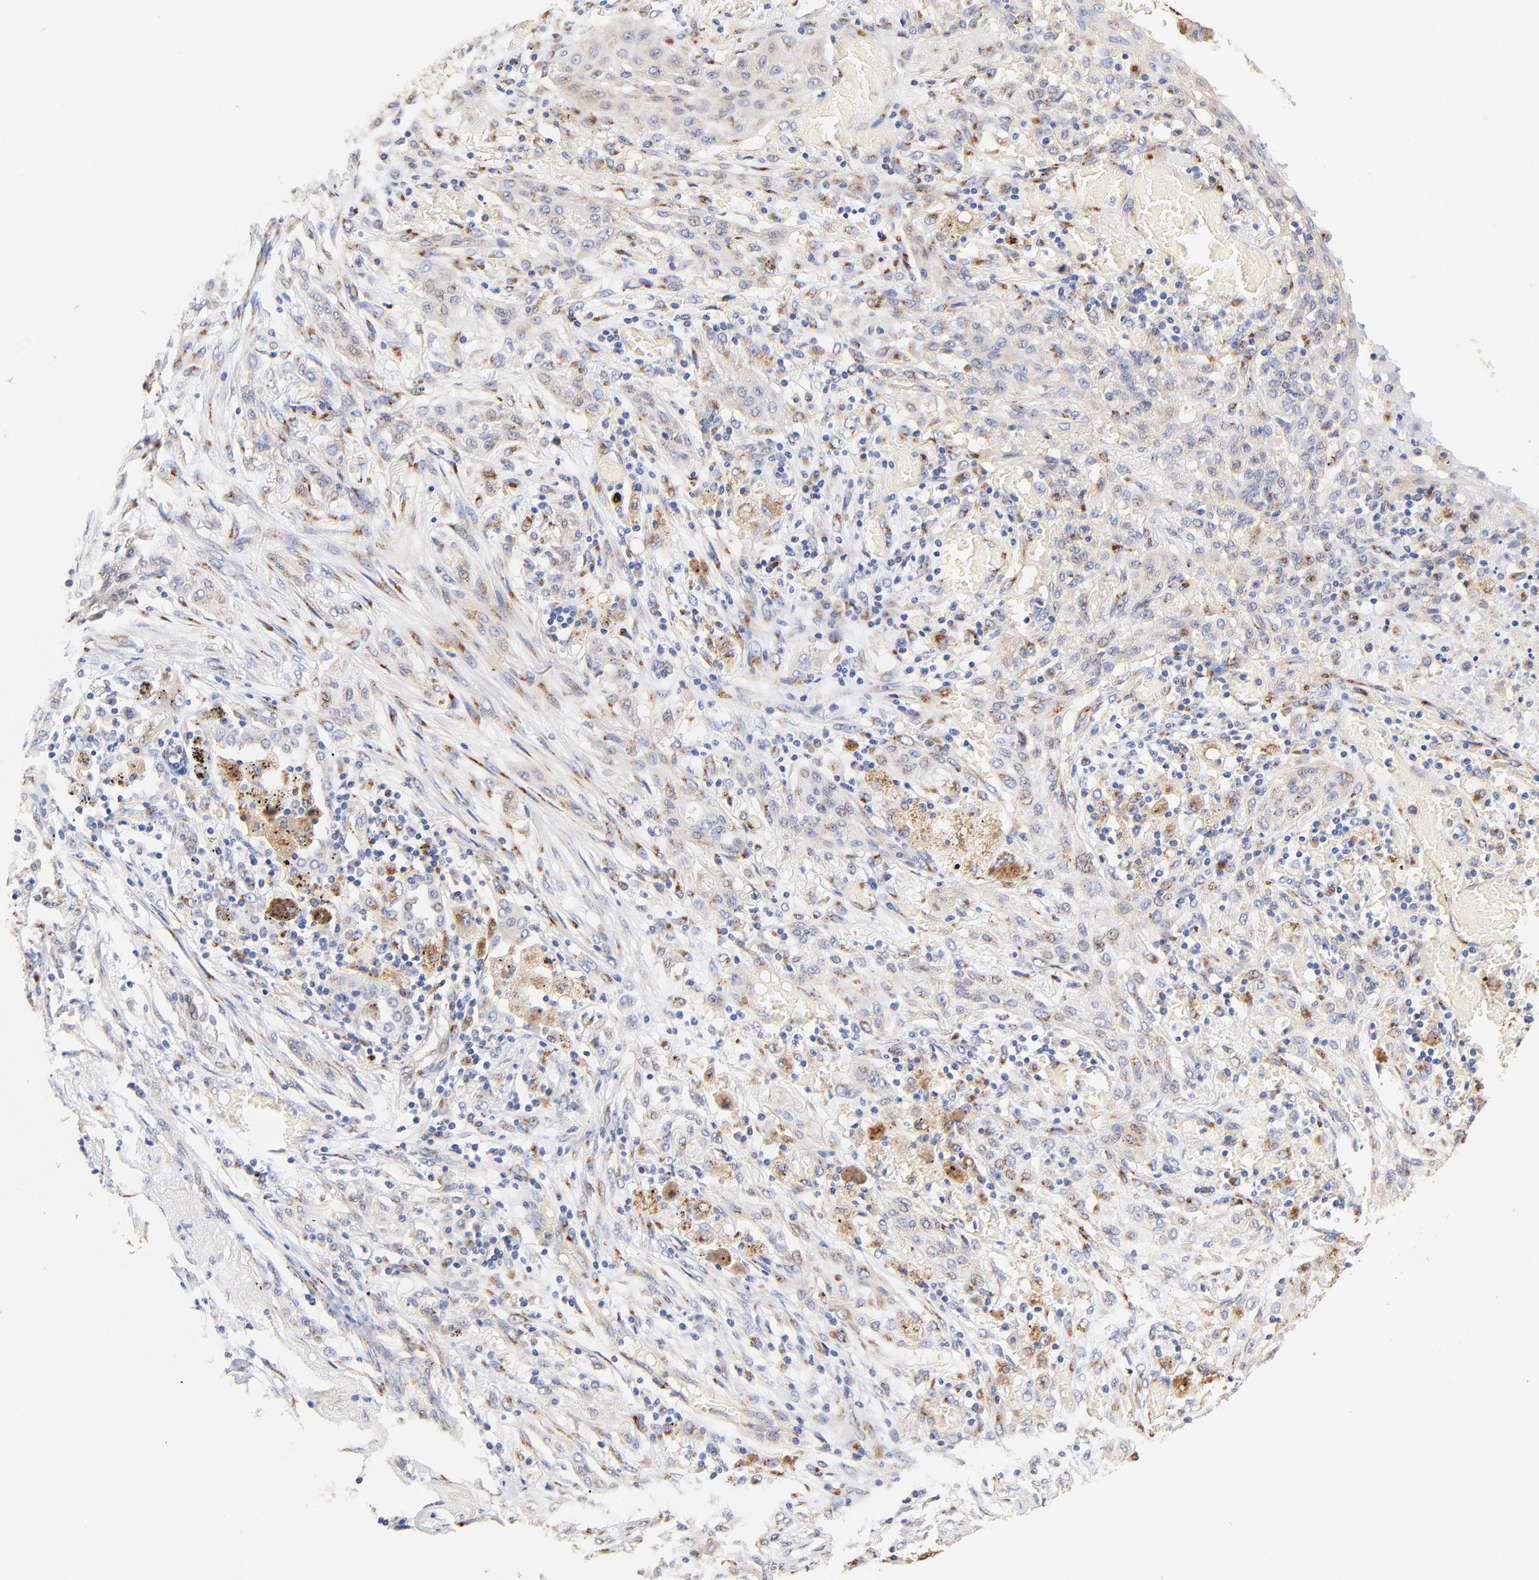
{"staining": {"intensity": "negative", "quantity": "none", "location": "none"}, "tissue": "lung cancer", "cell_type": "Tumor cells", "image_type": "cancer", "snomed": [{"axis": "morphology", "description": "Squamous cell carcinoma, NOS"}, {"axis": "topography", "description": "Lung"}], "caption": "This is an immunohistochemistry (IHC) image of lung cancer (squamous cell carcinoma). There is no expression in tumor cells.", "gene": "FMNL3", "patient": {"sex": "female", "age": 47}}